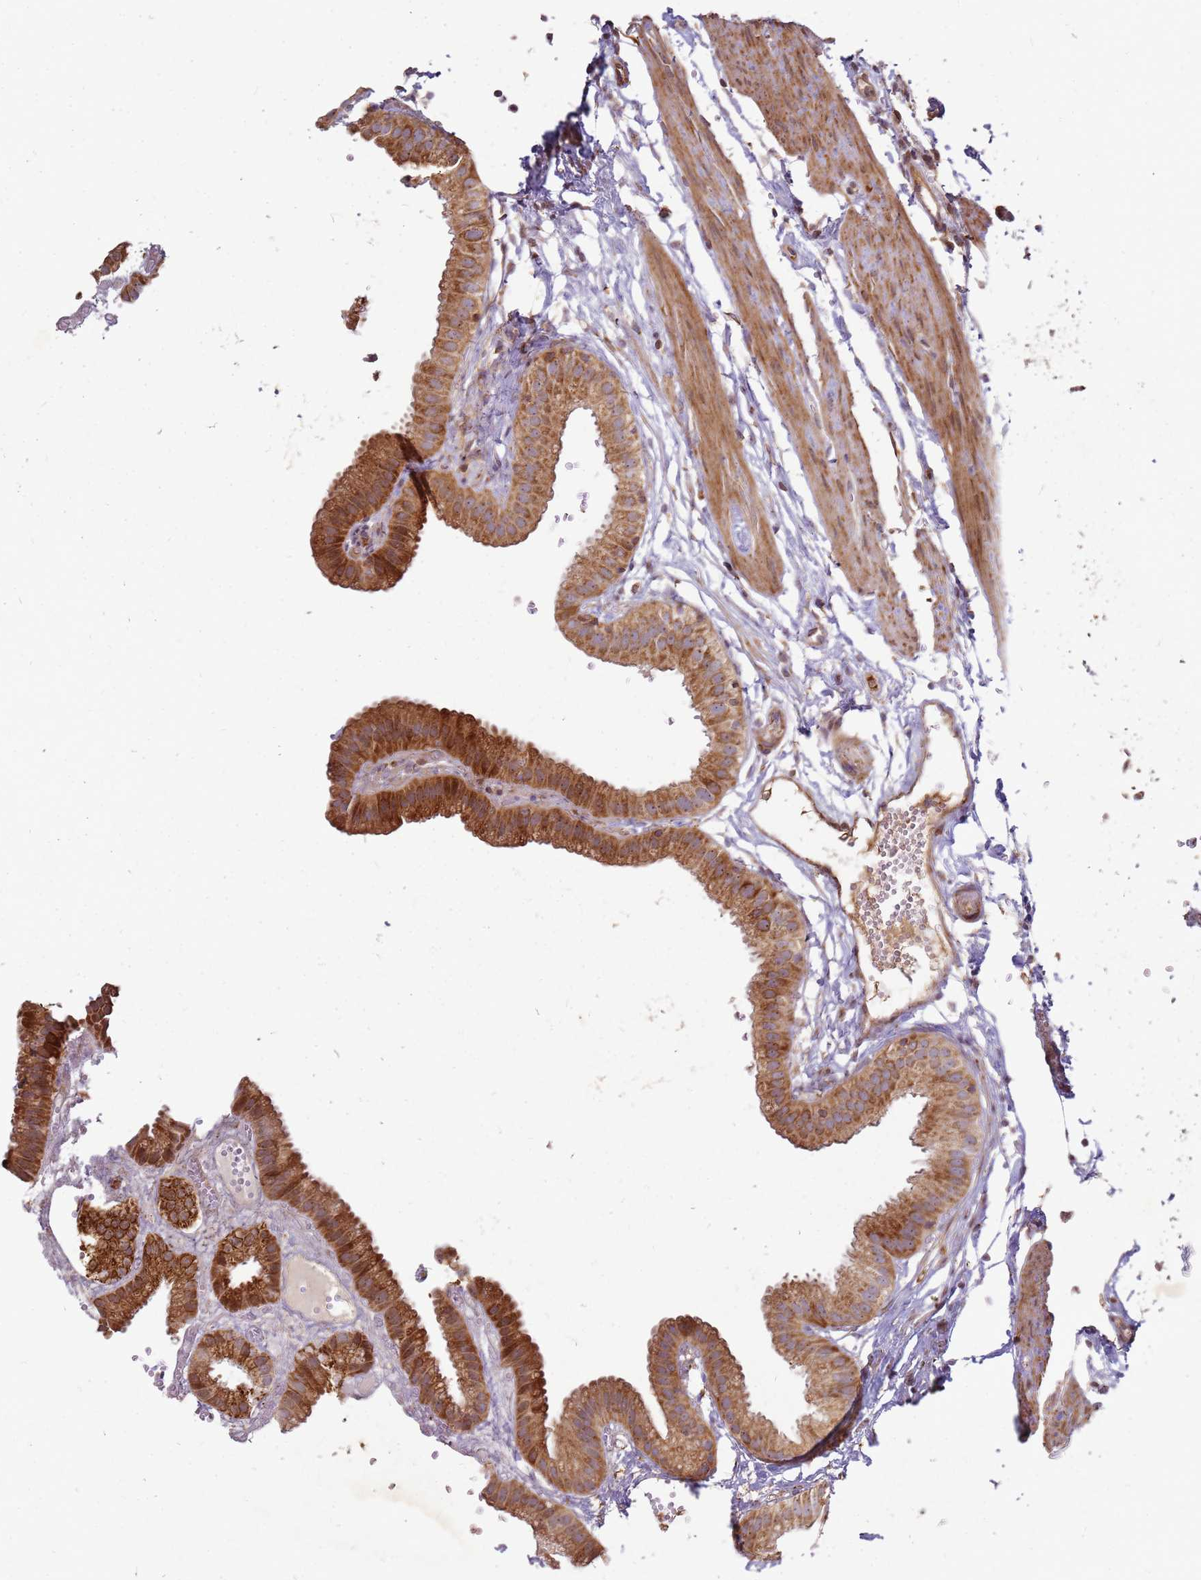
{"staining": {"intensity": "strong", "quantity": ">75%", "location": "cytoplasmic/membranous"}, "tissue": "gallbladder", "cell_type": "Glandular cells", "image_type": "normal", "snomed": [{"axis": "morphology", "description": "Normal tissue, NOS"}, {"axis": "topography", "description": "Gallbladder"}], "caption": "The immunohistochemical stain shows strong cytoplasmic/membranous expression in glandular cells of benign gallbladder.", "gene": "CCDC159", "patient": {"sex": "female", "age": 61}}